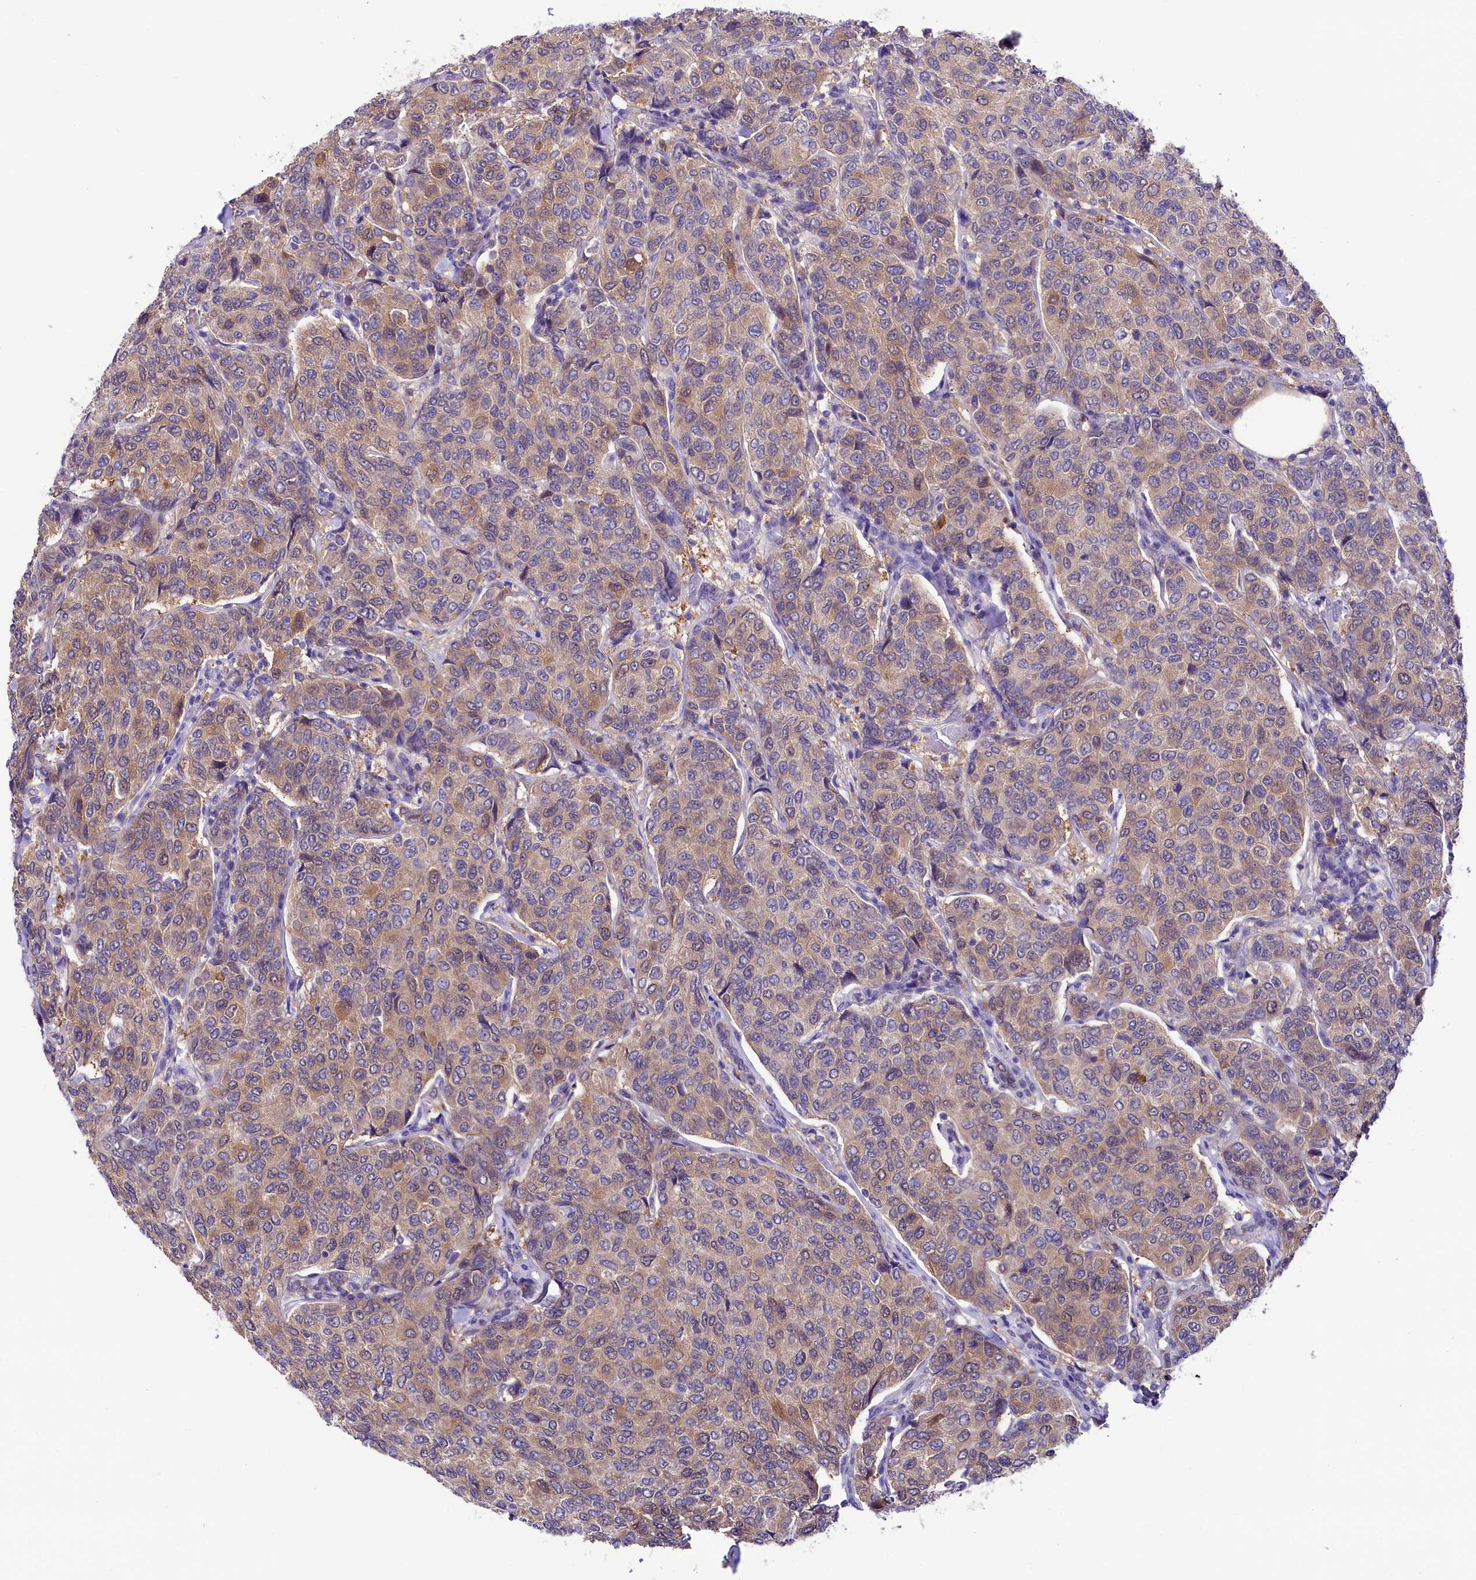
{"staining": {"intensity": "weak", "quantity": "25%-75%", "location": "cytoplasmic/membranous"}, "tissue": "breast cancer", "cell_type": "Tumor cells", "image_type": "cancer", "snomed": [{"axis": "morphology", "description": "Duct carcinoma"}, {"axis": "topography", "description": "Breast"}], "caption": "Breast invasive ductal carcinoma stained for a protein (brown) reveals weak cytoplasmic/membranous positive expression in approximately 25%-75% of tumor cells.", "gene": "ABHD5", "patient": {"sex": "female", "age": 55}}